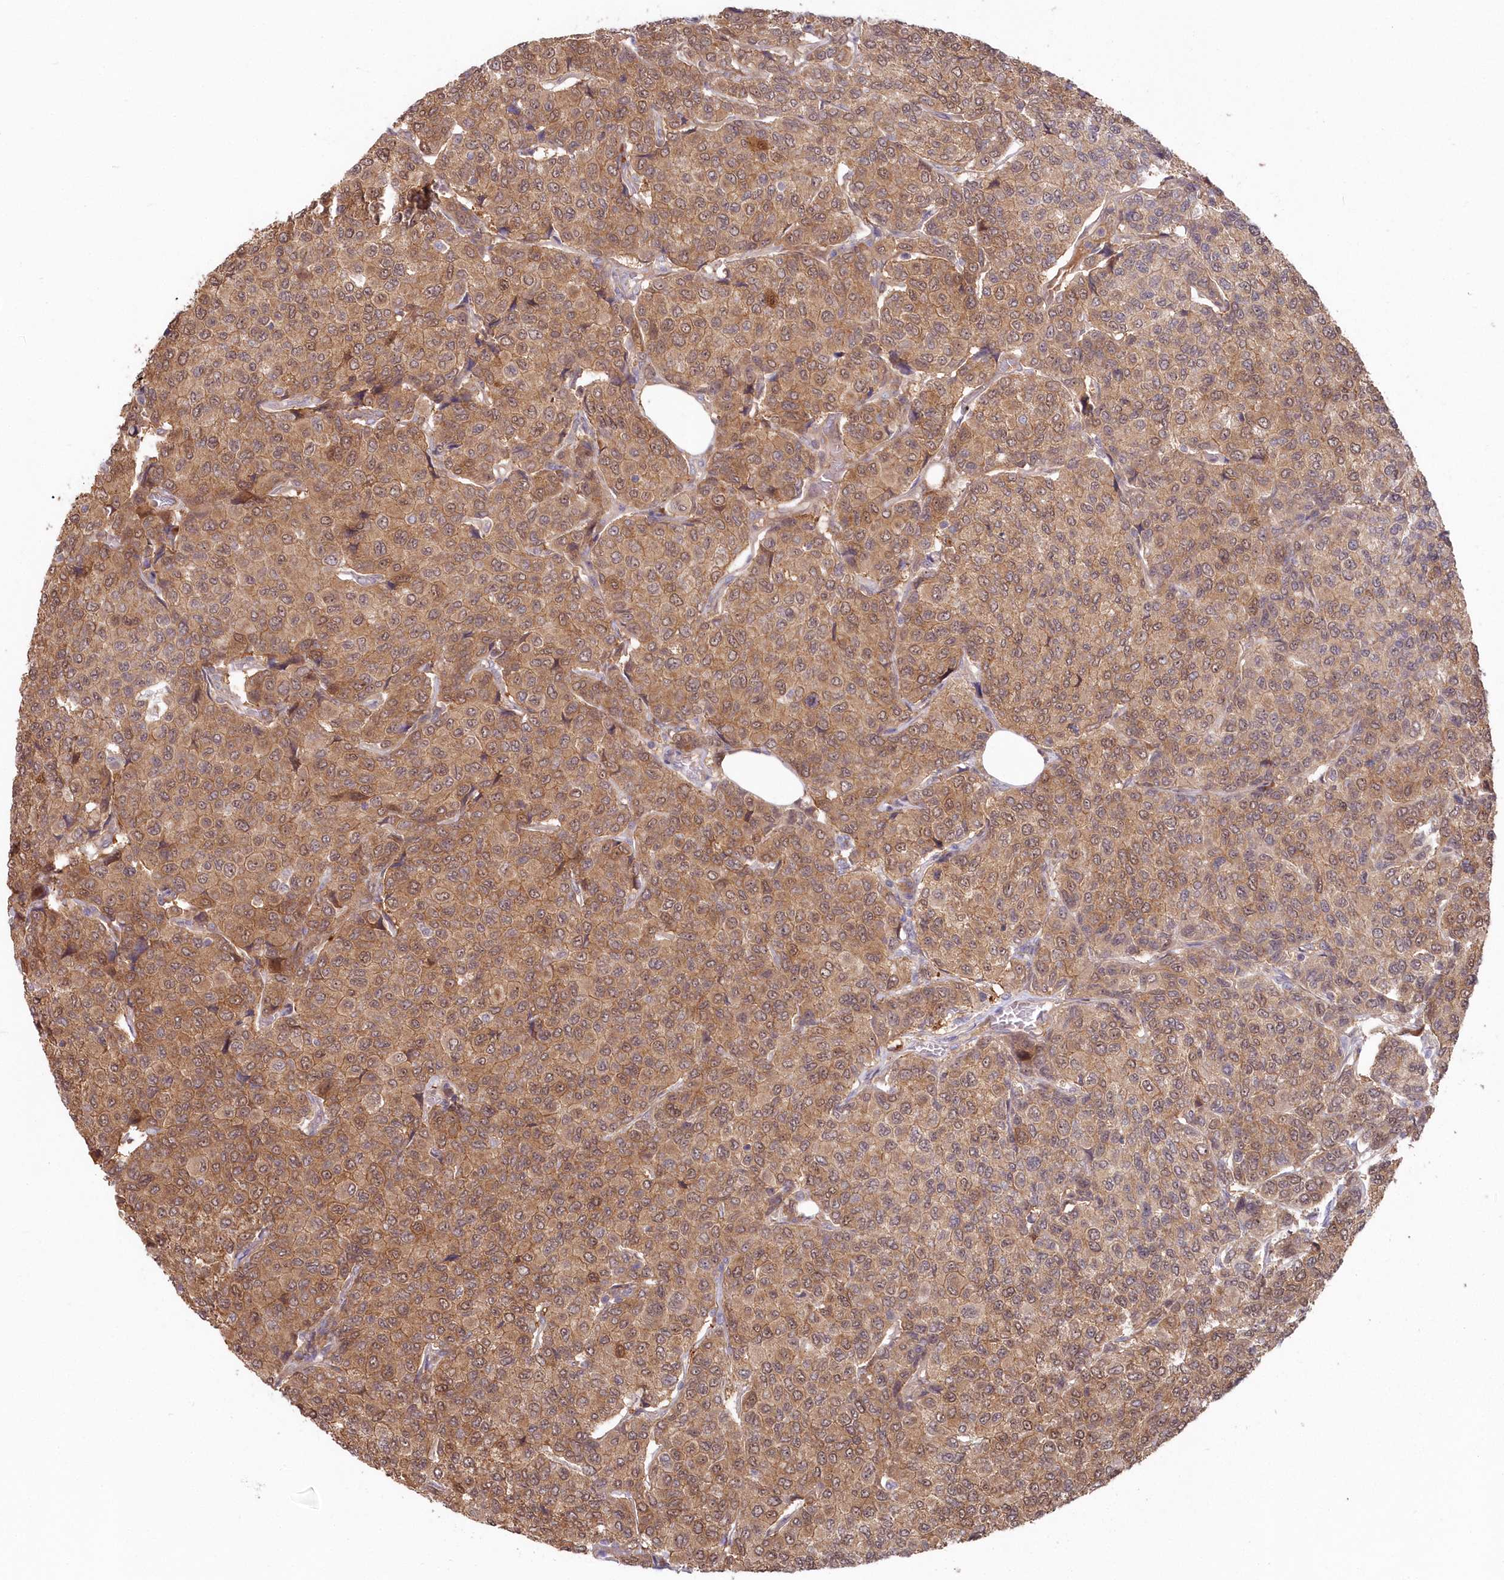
{"staining": {"intensity": "moderate", "quantity": ">75%", "location": "cytoplasmic/membranous,nuclear"}, "tissue": "breast cancer", "cell_type": "Tumor cells", "image_type": "cancer", "snomed": [{"axis": "morphology", "description": "Duct carcinoma"}, {"axis": "topography", "description": "Breast"}], "caption": "This photomicrograph exhibits IHC staining of breast infiltrating ductal carcinoma, with medium moderate cytoplasmic/membranous and nuclear positivity in approximately >75% of tumor cells.", "gene": "TBCA", "patient": {"sex": "female", "age": 55}}